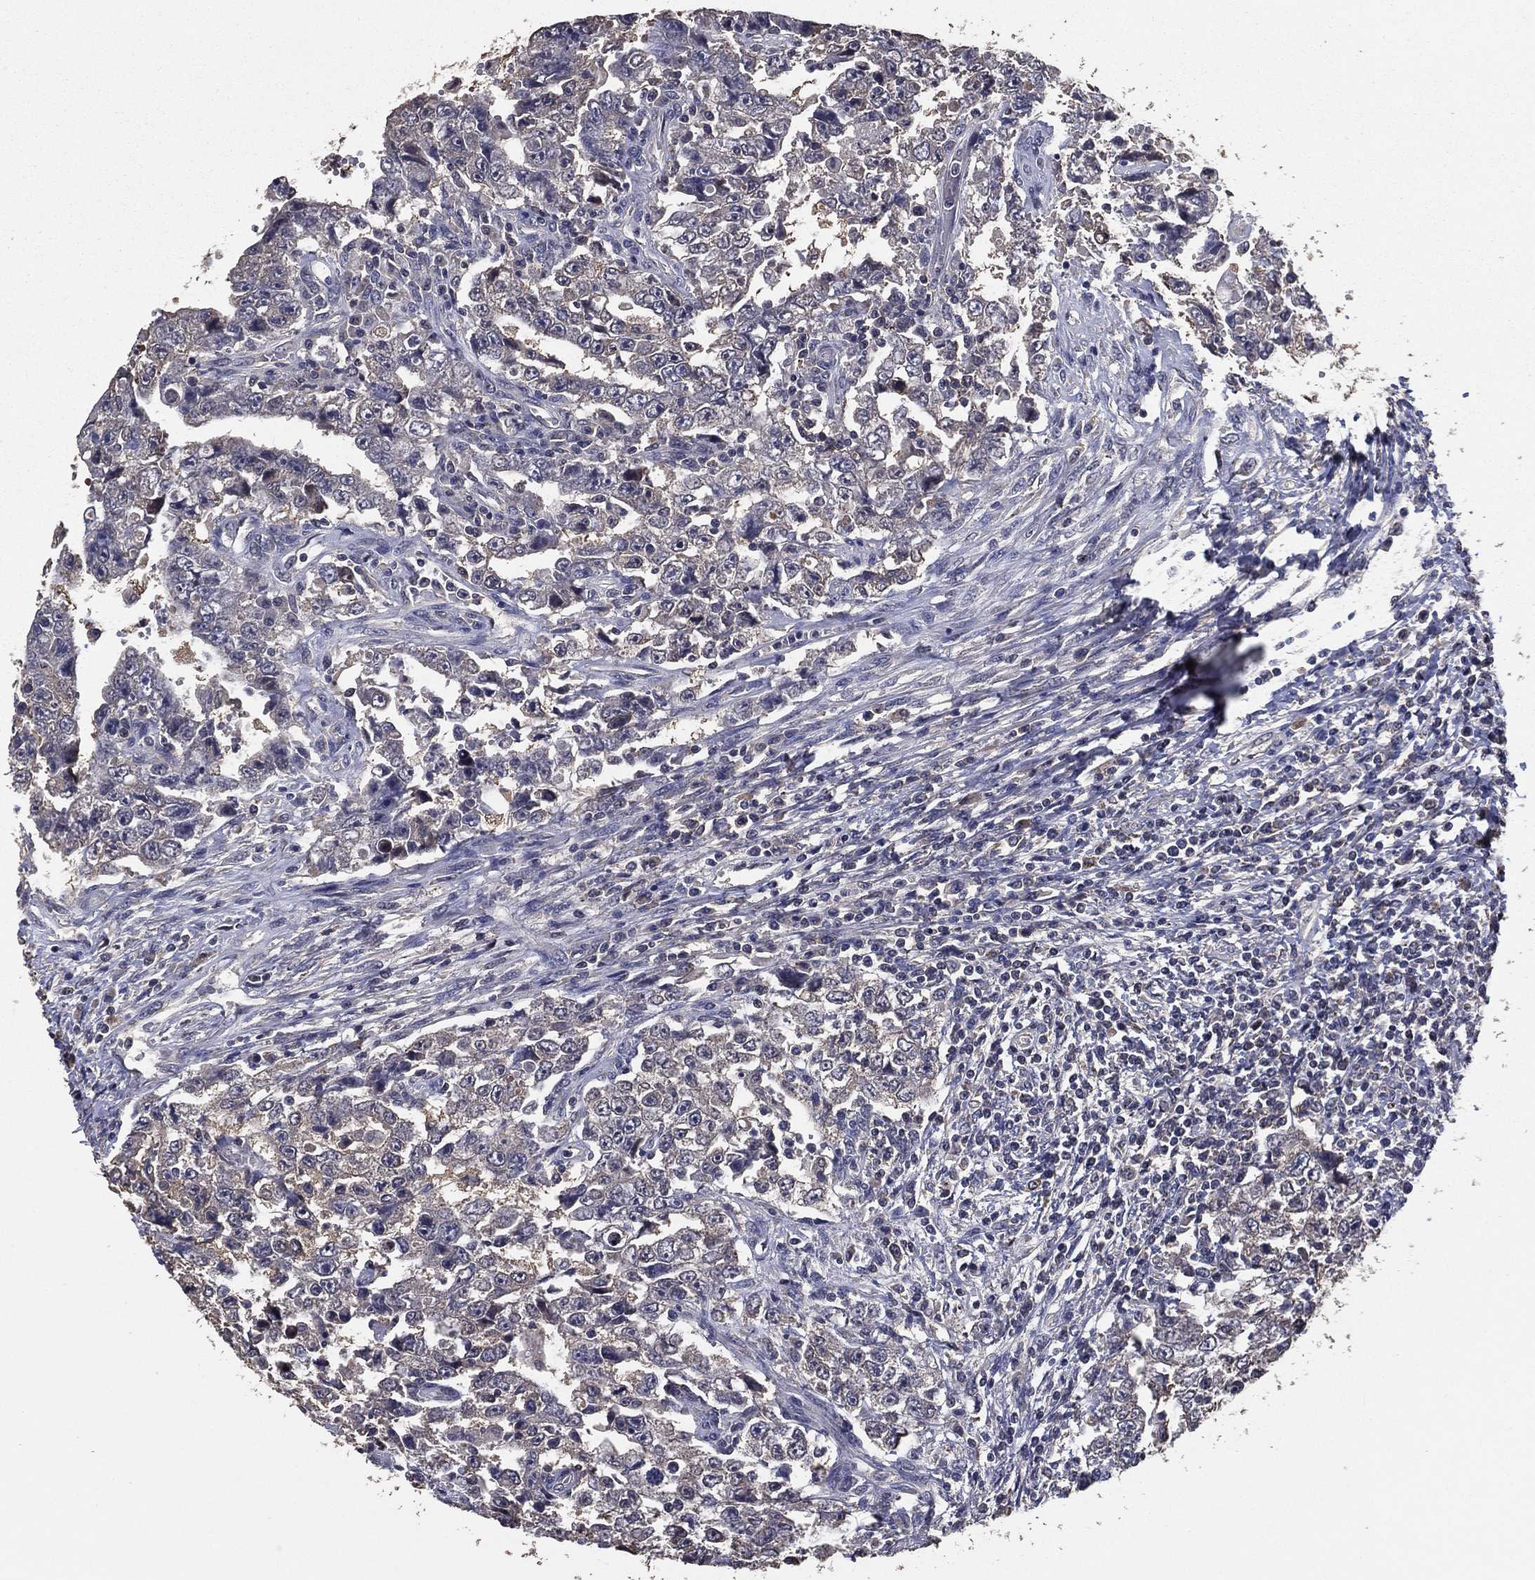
{"staining": {"intensity": "negative", "quantity": "none", "location": "none"}, "tissue": "testis cancer", "cell_type": "Tumor cells", "image_type": "cancer", "snomed": [{"axis": "morphology", "description": "Carcinoma, Embryonal, NOS"}, {"axis": "topography", "description": "Testis"}], "caption": "Immunohistochemistry (IHC) of testis embryonal carcinoma displays no positivity in tumor cells. (DAB (3,3'-diaminobenzidine) immunohistochemistry (IHC), high magnification).", "gene": "PCNT", "patient": {"sex": "male", "age": 26}}